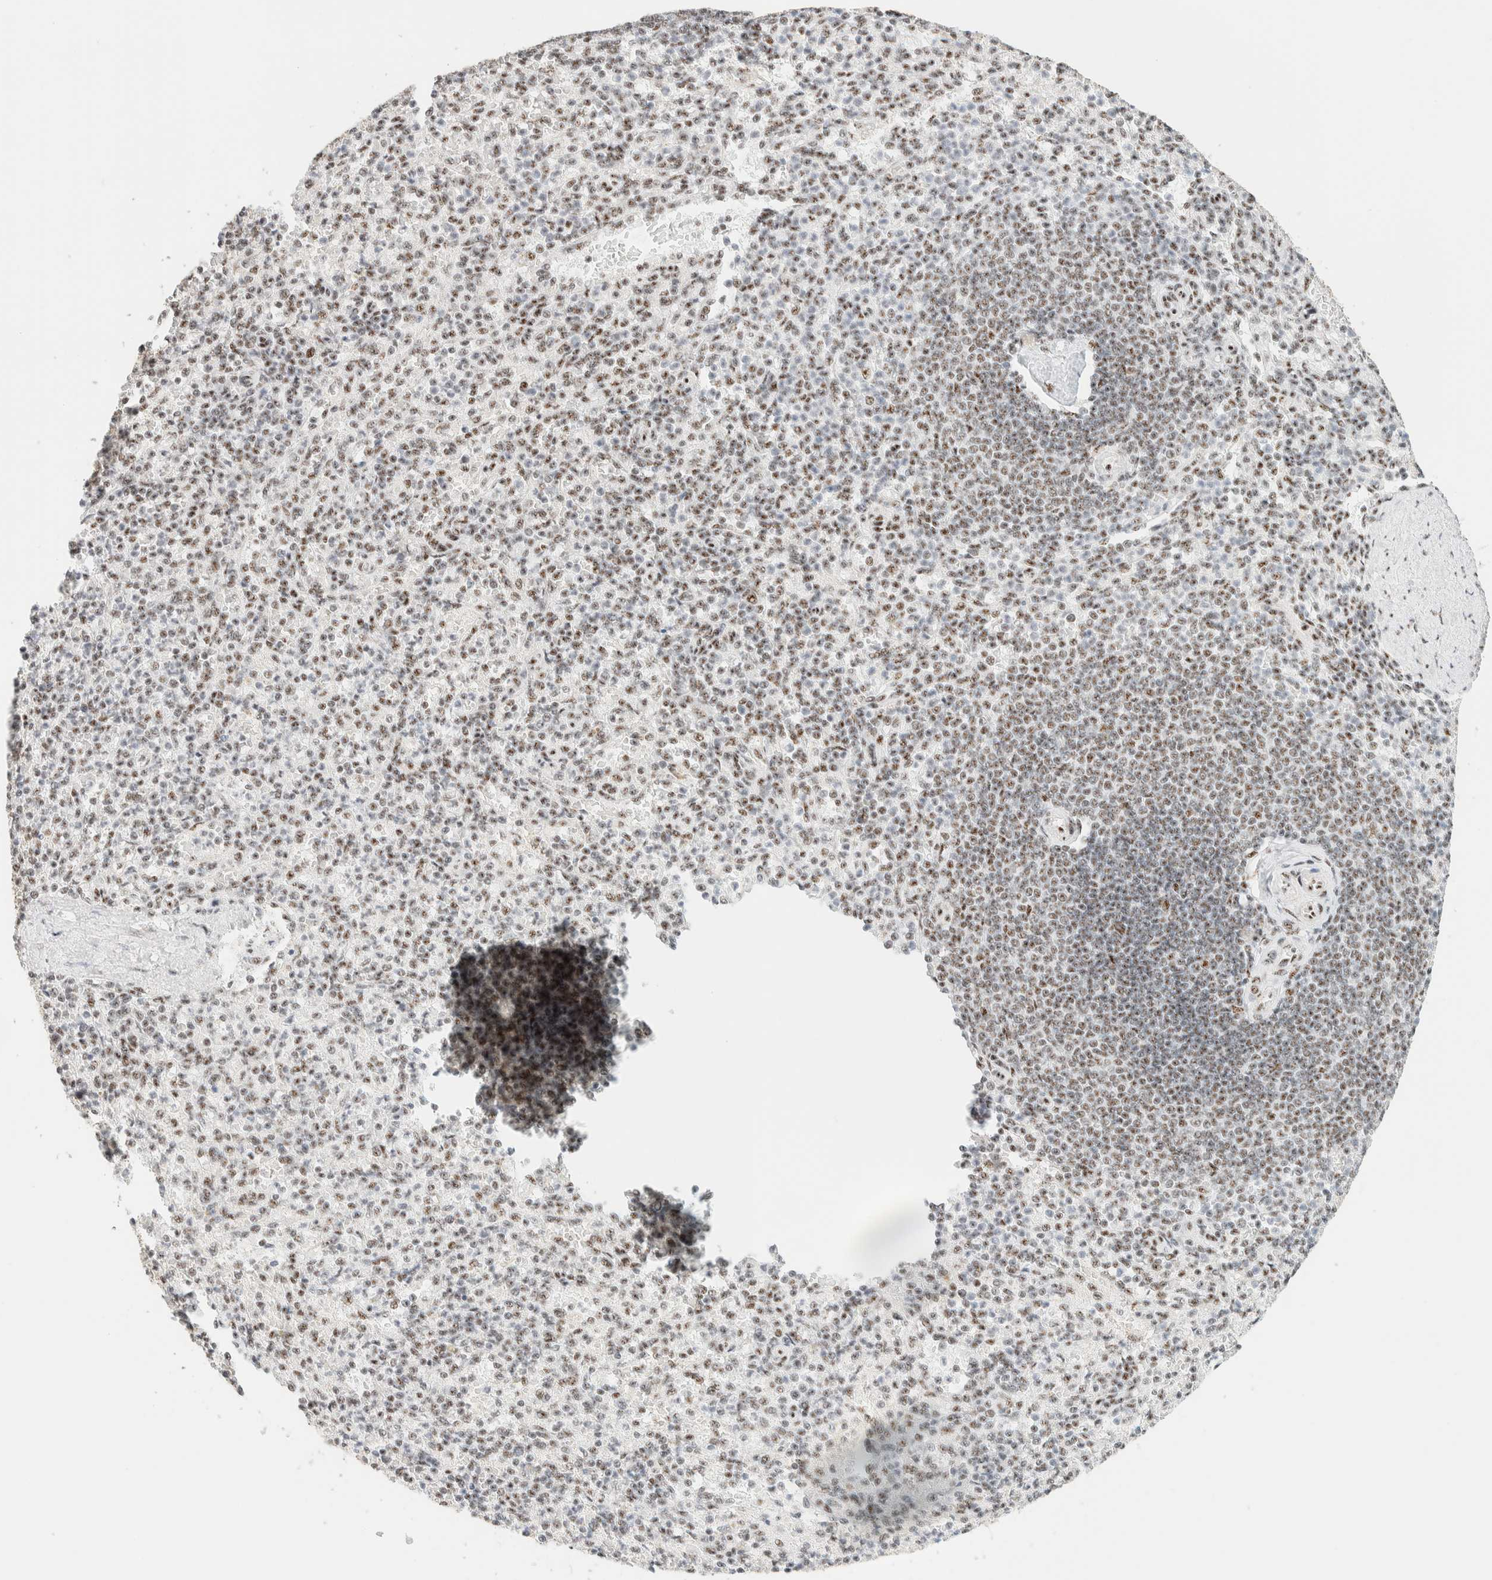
{"staining": {"intensity": "moderate", "quantity": "25%-75%", "location": "nuclear"}, "tissue": "spleen", "cell_type": "Cells in red pulp", "image_type": "normal", "snomed": [{"axis": "morphology", "description": "Normal tissue, NOS"}, {"axis": "topography", "description": "Spleen"}], "caption": "An immunohistochemistry (IHC) micrograph of benign tissue is shown. Protein staining in brown highlights moderate nuclear positivity in spleen within cells in red pulp.", "gene": "SON", "patient": {"sex": "female", "age": 74}}